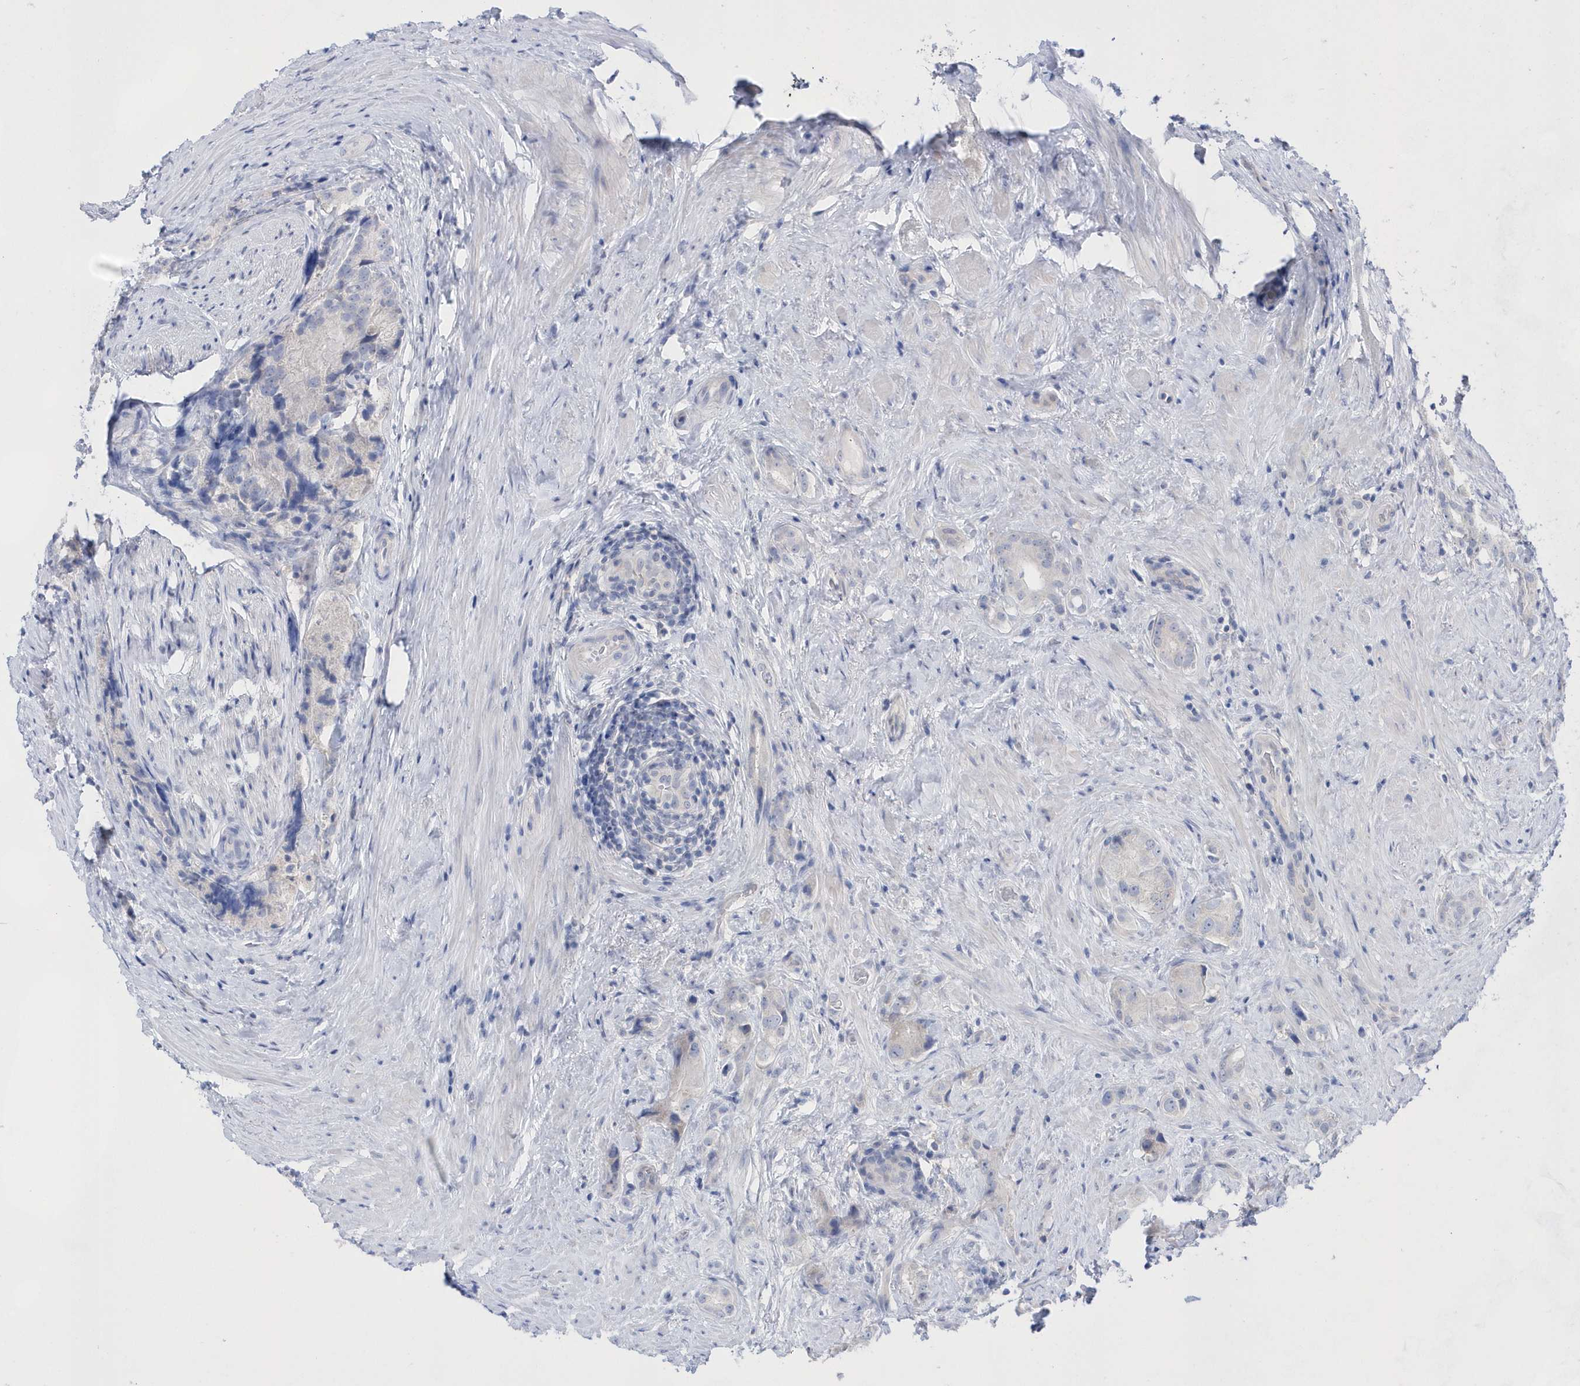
{"staining": {"intensity": "negative", "quantity": "none", "location": "none"}, "tissue": "prostate cancer", "cell_type": "Tumor cells", "image_type": "cancer", "snomed": [{"axis": "morphology", "description": "Adenocarcinoma, Low grade"}, {"axis": "topography", "description": "Prostate"}], "caption": "DAB immunohistochemical staining of adenocarcinoma (low-grade) (prostate) shows no significant expression in tumor cells.", "gene": "BDH2", "patient": {"sex": "male", "age": 71}}